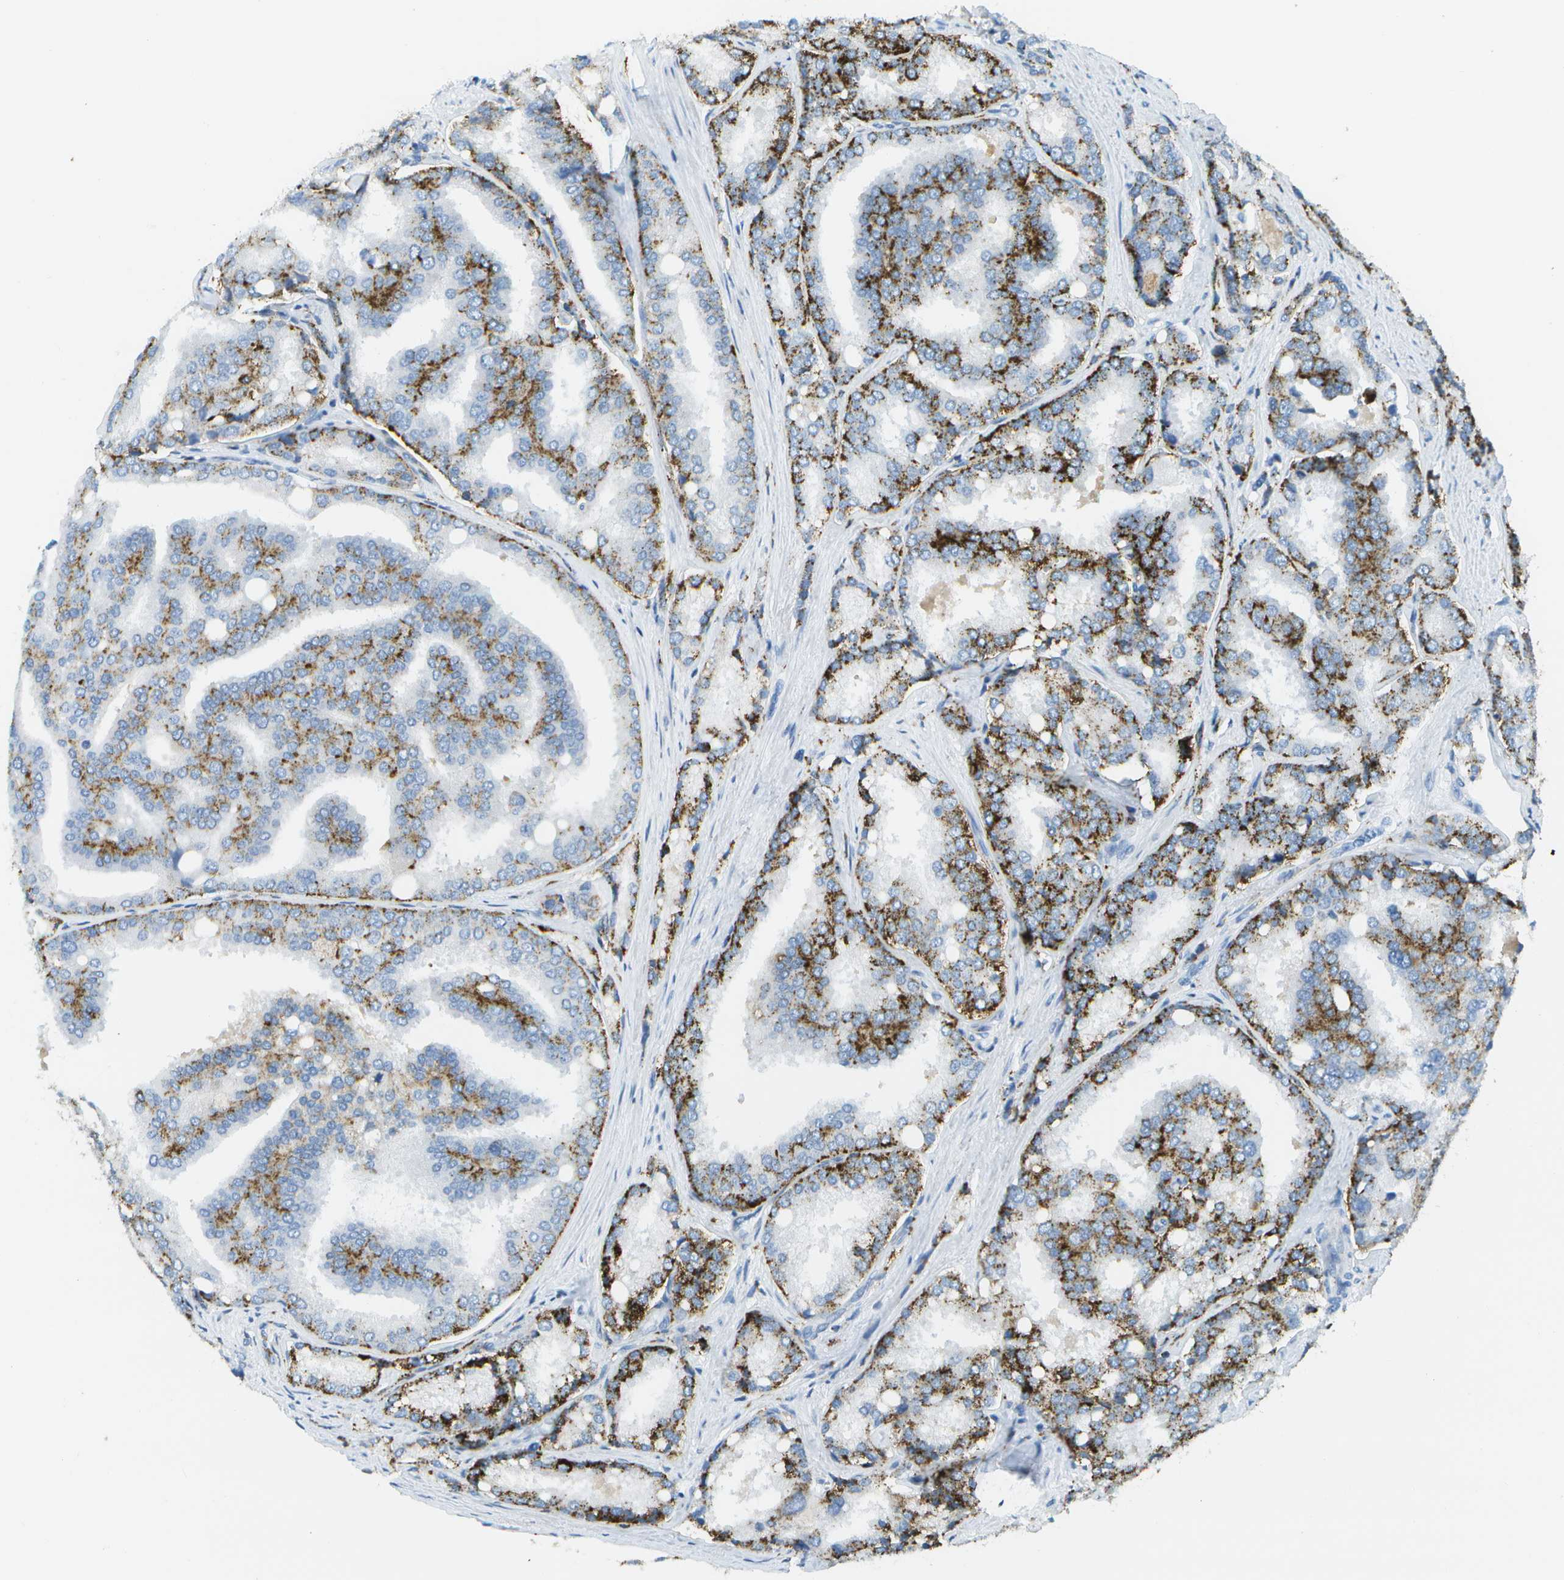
{"staining": {"intensity": "moderate", "quantity": ">75%", "location": "cytoplasmic/membranous"}, "tissue": "prostate cancer", "cell_type": "Tumor cells", "image_type": "cancer", "snomed": [{"axis": "morphology", "description": "Adenocarcinoma, High grade"}, {"axis": "topography", "description": "Prostate"}], "caption": "Immunohistochemistry (IHC) of high-grade adenocarcinoma (prostate) demonstrates medium levels of moderate cytoplasmic/membranous positivity in about >75% of tumor cells. The staining was performed using DAB, with brown indicating positive protein expression. Nuclei are stained blue with hematoxylin.", "gene": "PRCP", "patient": {"sex": "male", "age": 50}}